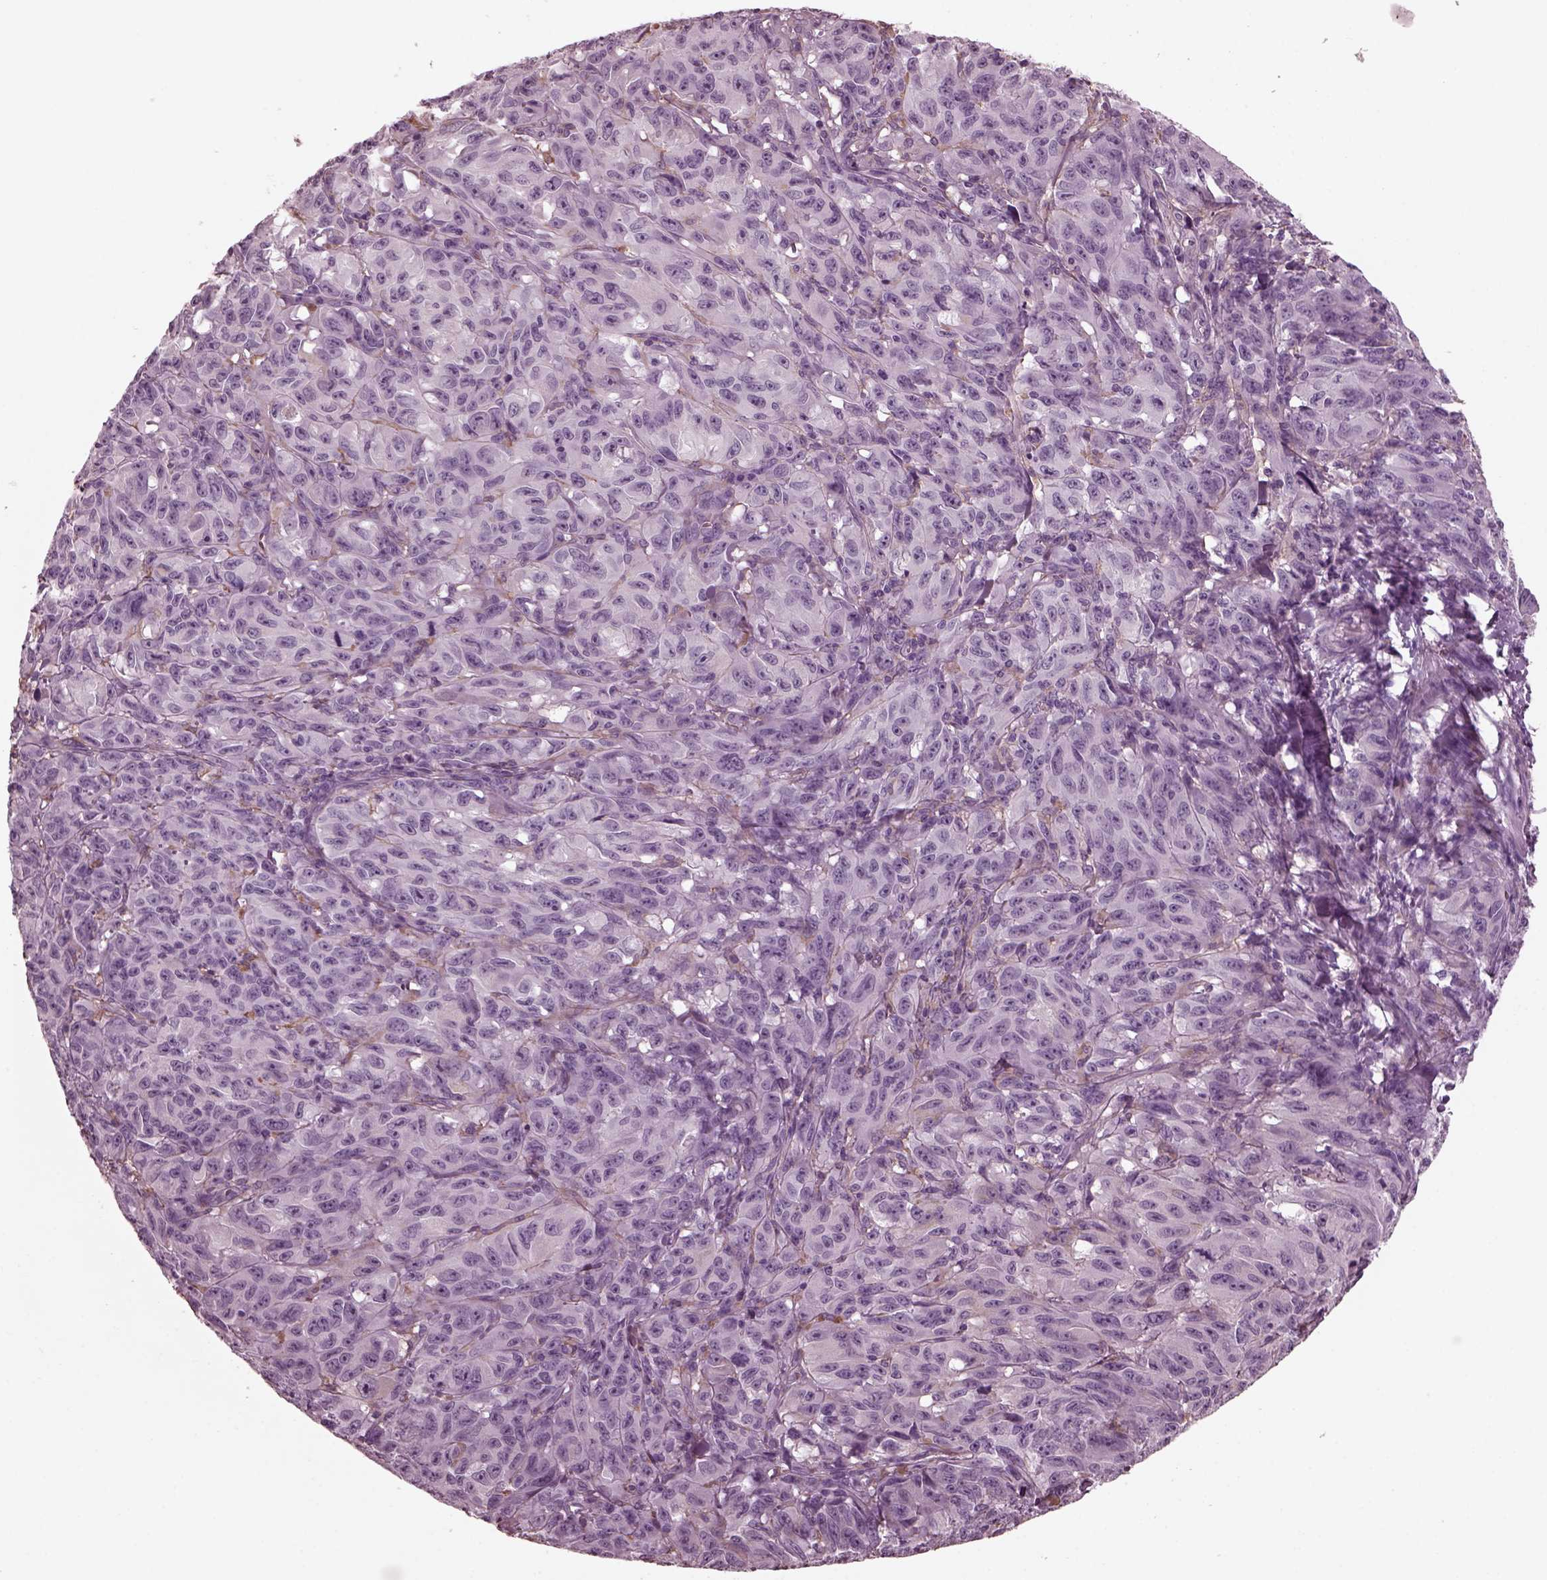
{"staining": {"intensity": "negative", "quantity": "none", "location": "none"}, "tissue": "melanoma", "cell_type": "Tumor cells", "image_type": "cancer", "snomed": [{"axis": "morphology", "description": "Malignant melanoma, NOS"}, {"axis": "topography", "description": "Vulva, labia, clitoris and Bartholin´s gland, NO"}], "caption": "Tumor cells are negative for brown protein staining in melanoma.", "gene": "CGA", "patient": {"sex": "female", "age": 75}}